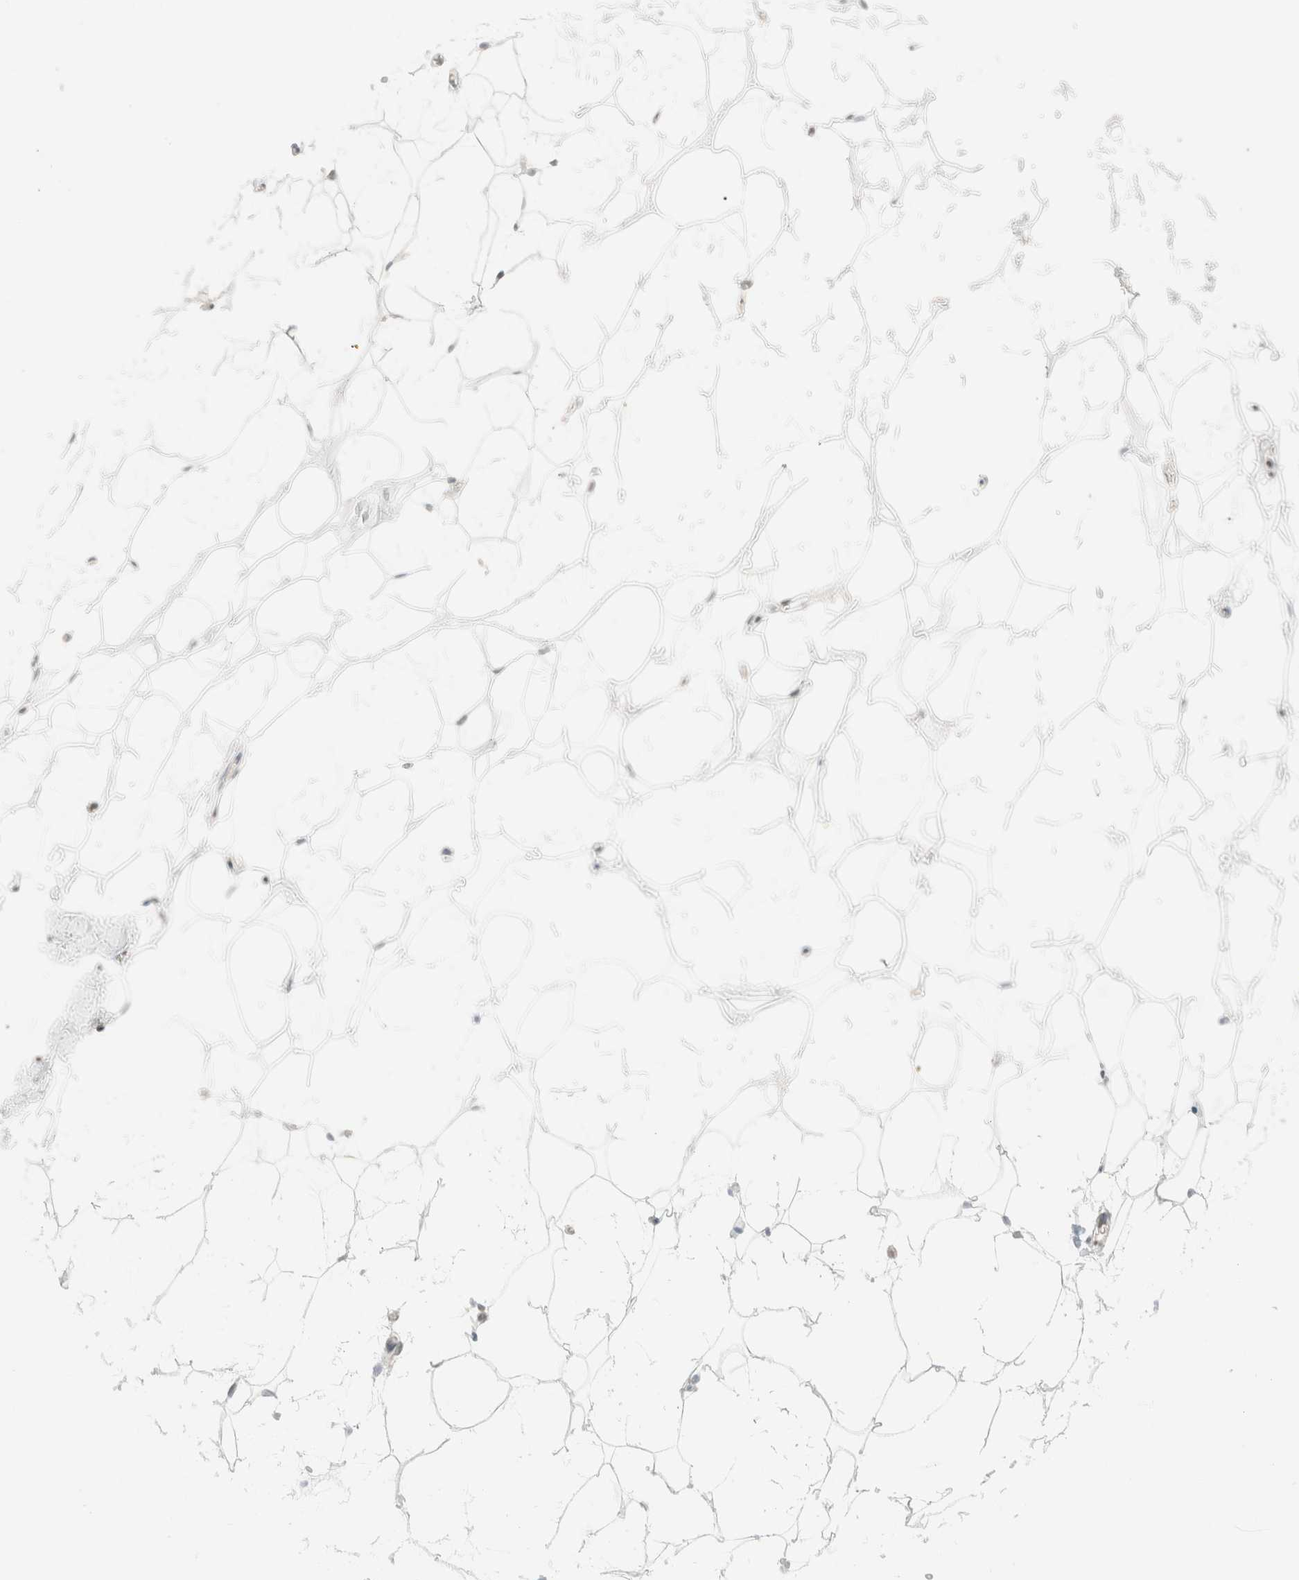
{"staining": {"intensity": "negative", "quantity": "none", "location": "none"}, "tissue": "adipose tissue", "cell_type": "Adipocytes", "image_type": "normal", "snomed": [{"axis": "morphology", "description": "Normal tissue, NOS"}, {"axis": "morphology", "description": "Fibrosis, NOS"}, {"axis": "topography", "description": "Breast"}, {"axis": "topography", "description": "Adipose tissue"}], "caption": "IHC of benign adipose tissue exhibits no staining in adipocytes.", "gene": "TSR1", "patient": {"sex": "female", "age": 39}}